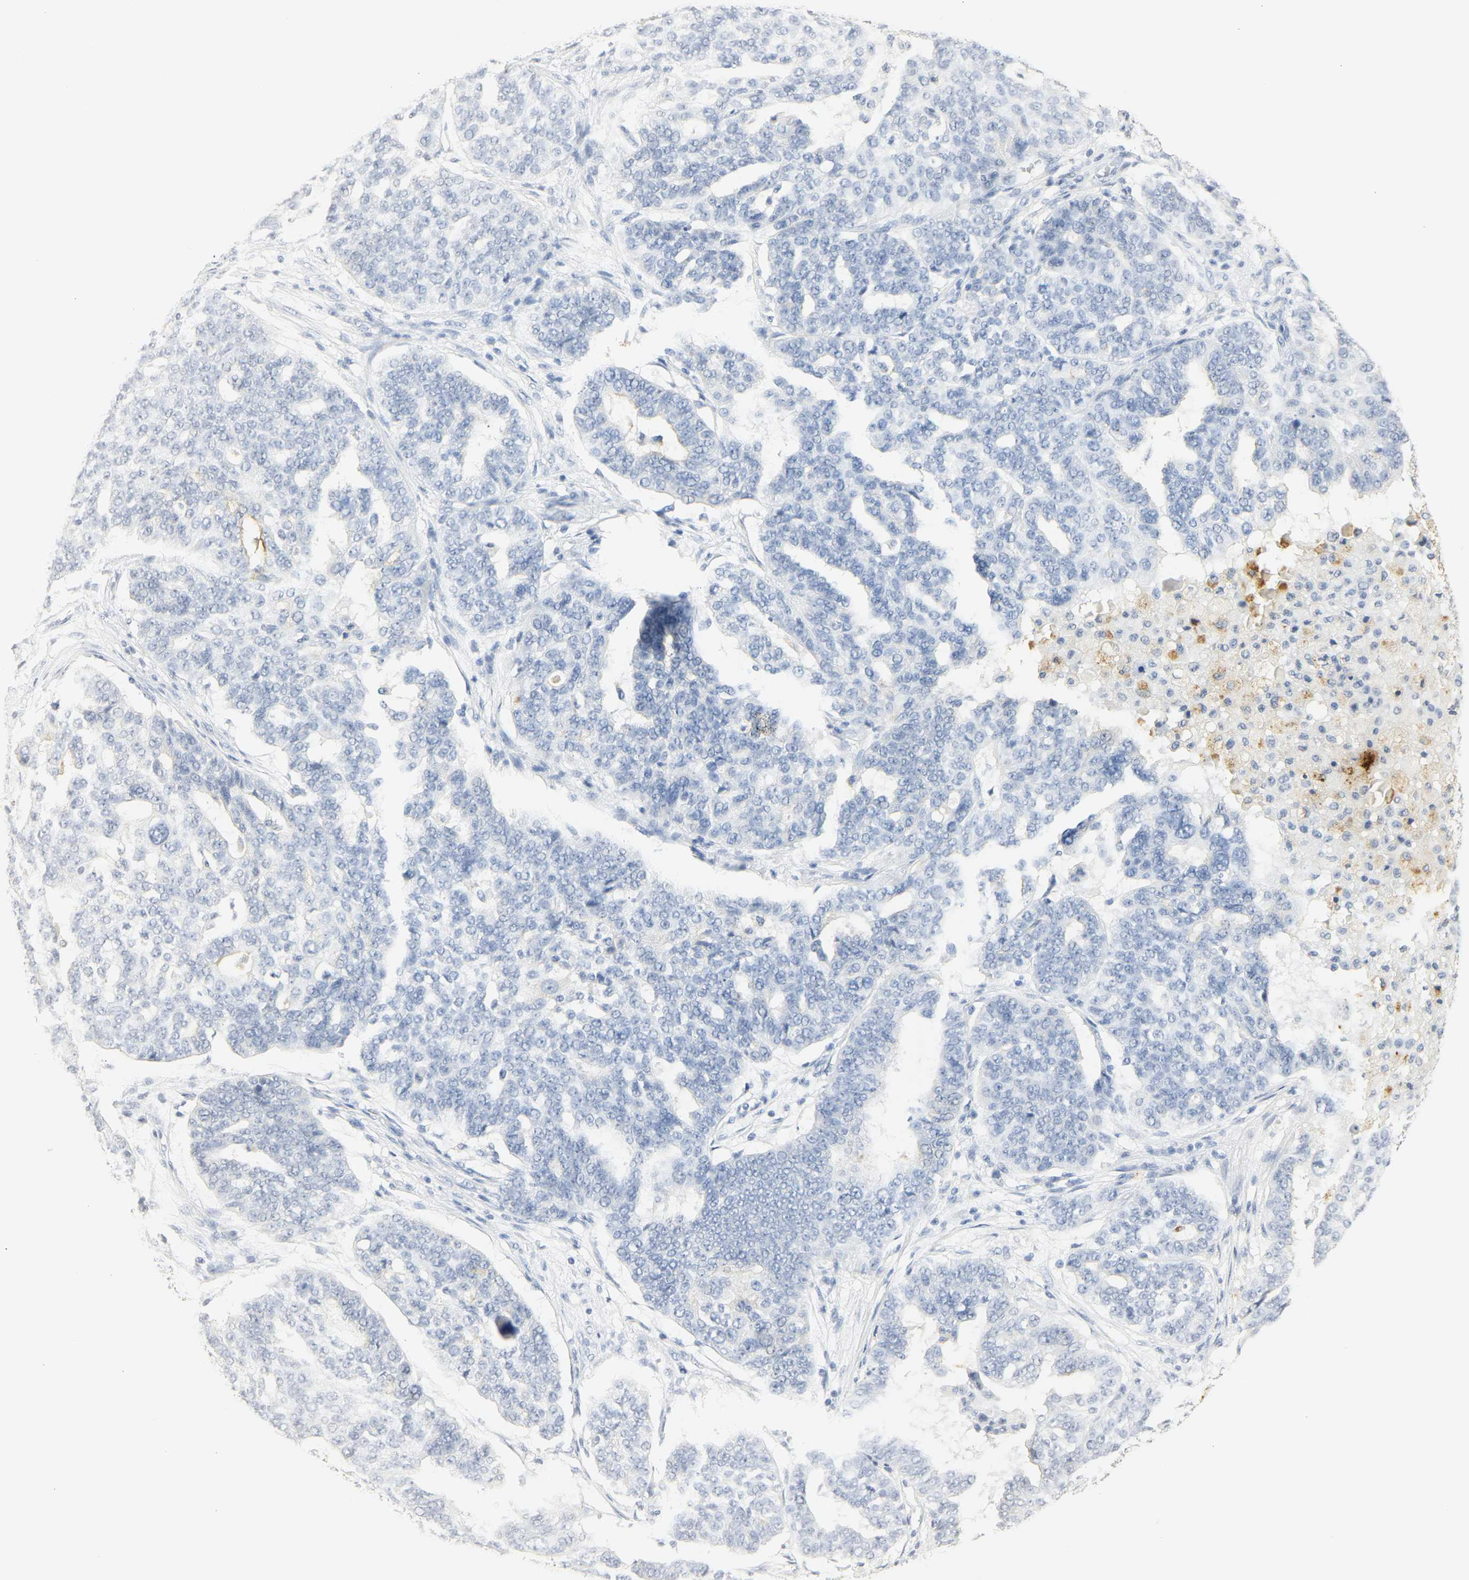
{"staining": {"intensity": "negative", "quantity": "none", "location": "none"}, "tissue": "ovarian cancer", "cell_type": "Tumor cells", "image_type": "cancer", "snomed": [{"axis": "morphology", "description": "Cystadenocarcinoma, serous, NOS"}, {"axis": "topography", "description": "Ovary"}], "caption": "Protein analysis of ovarian serous cystadenocarcinoma demonstrates no significant positivity in tumor cells. (DAB (3,3'-diaminobenzidine) immunohistochemistry (IHC) with hematoxylin counter stain).", "gene": "CEACAM5", "patient": {"sex": "female", "age": 59}}